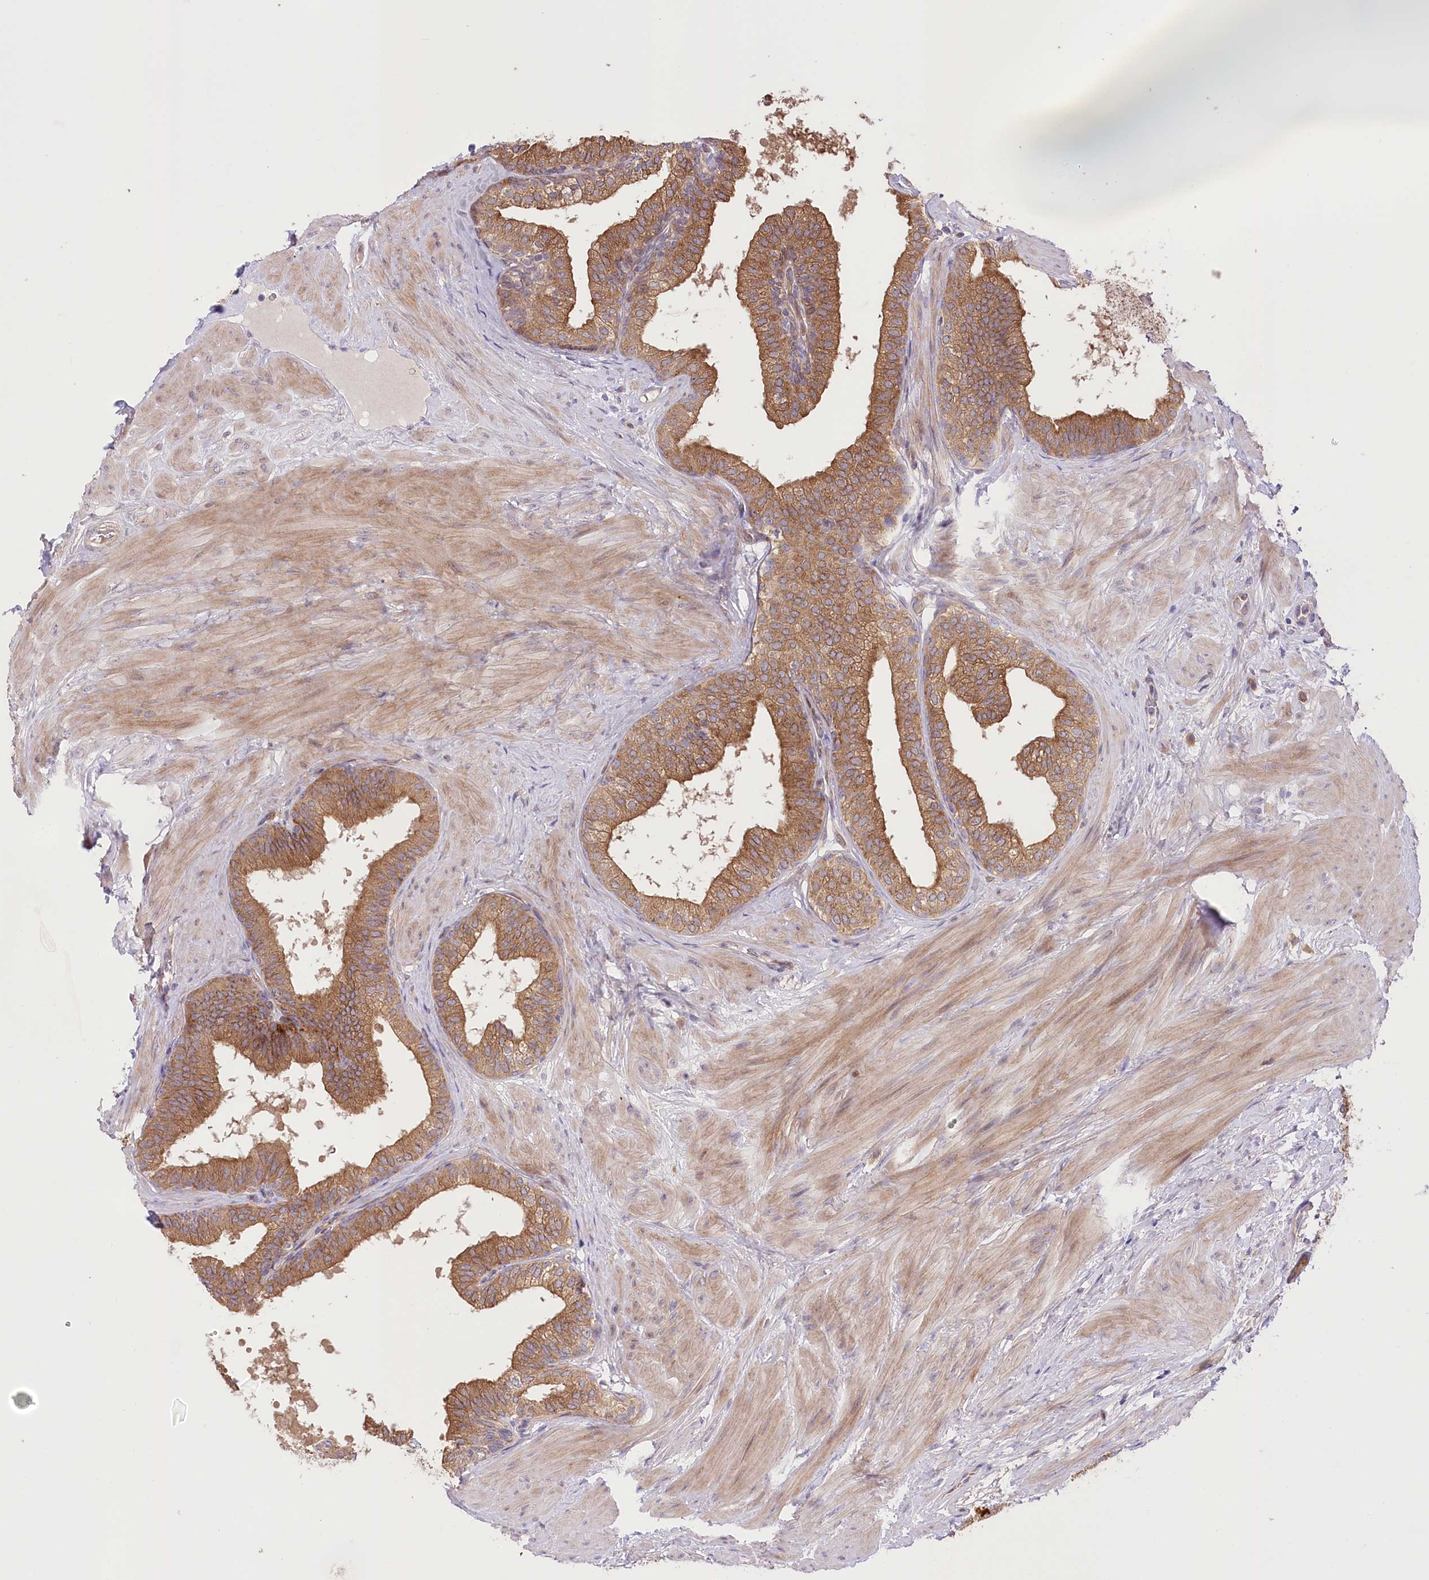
{"staining": {"intensity": "moderate", "quantity": ">75%", "location": "cytoplasmic/membranous"}, "tissue": "prostate", "cell_type": "Glandular cells", "image_type": "normal", "snomed": [{"axis": "morphology", "description": "Normal tissue, NOS"}, {"axis": "topography", "description": "Prostate"}], "caption": "IHC of unremarkable human prostate demonstrates medium levels of moderate cytoplasmic/membranous positivity in approximately >75% of glandular cells.", "gene": "TRUB1", "patient": {"sex": "male", "age": 60}}